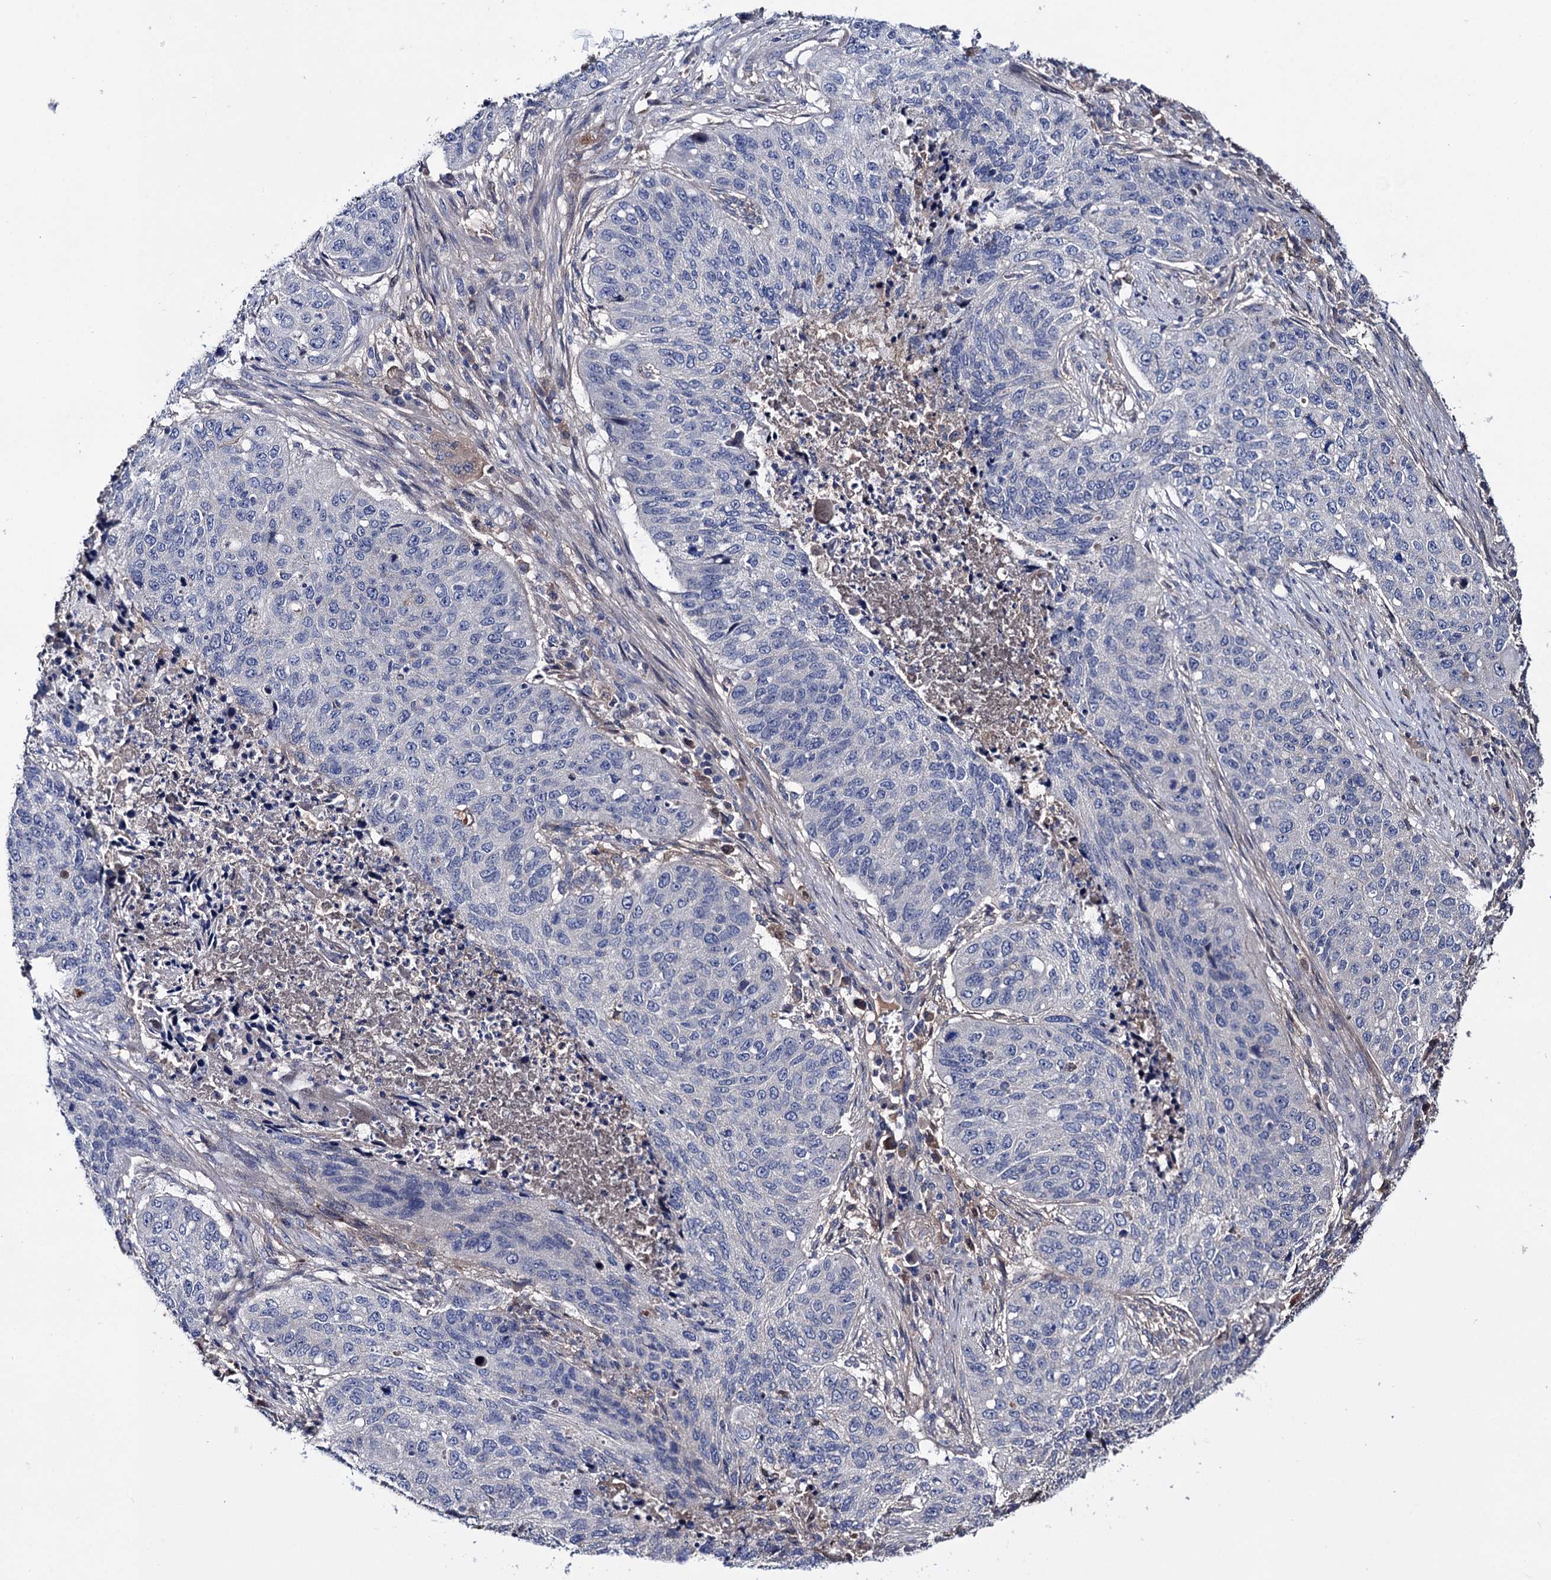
{"staining": {"intensity": "negative", "quantity": "none", "location": "none"}, "tissue": "lung cancer", "cell_type": "Tumor cells", "image_type": "cancer", "snomed": [{"axis": "morphology", "description": "Squamous cell carcinoma, NOS"}, {"axis": "topography", "description": "Lung"}], "caption": "High magnification brightfield microscopy of squamous cell carcinoma (lung) stained with DAB (brown) and counterstained with hematoxylin (blue): tumor cells show no significant staining.", "gene": "PPP1R32", "patient": {"sex": "female", "age": 63}}